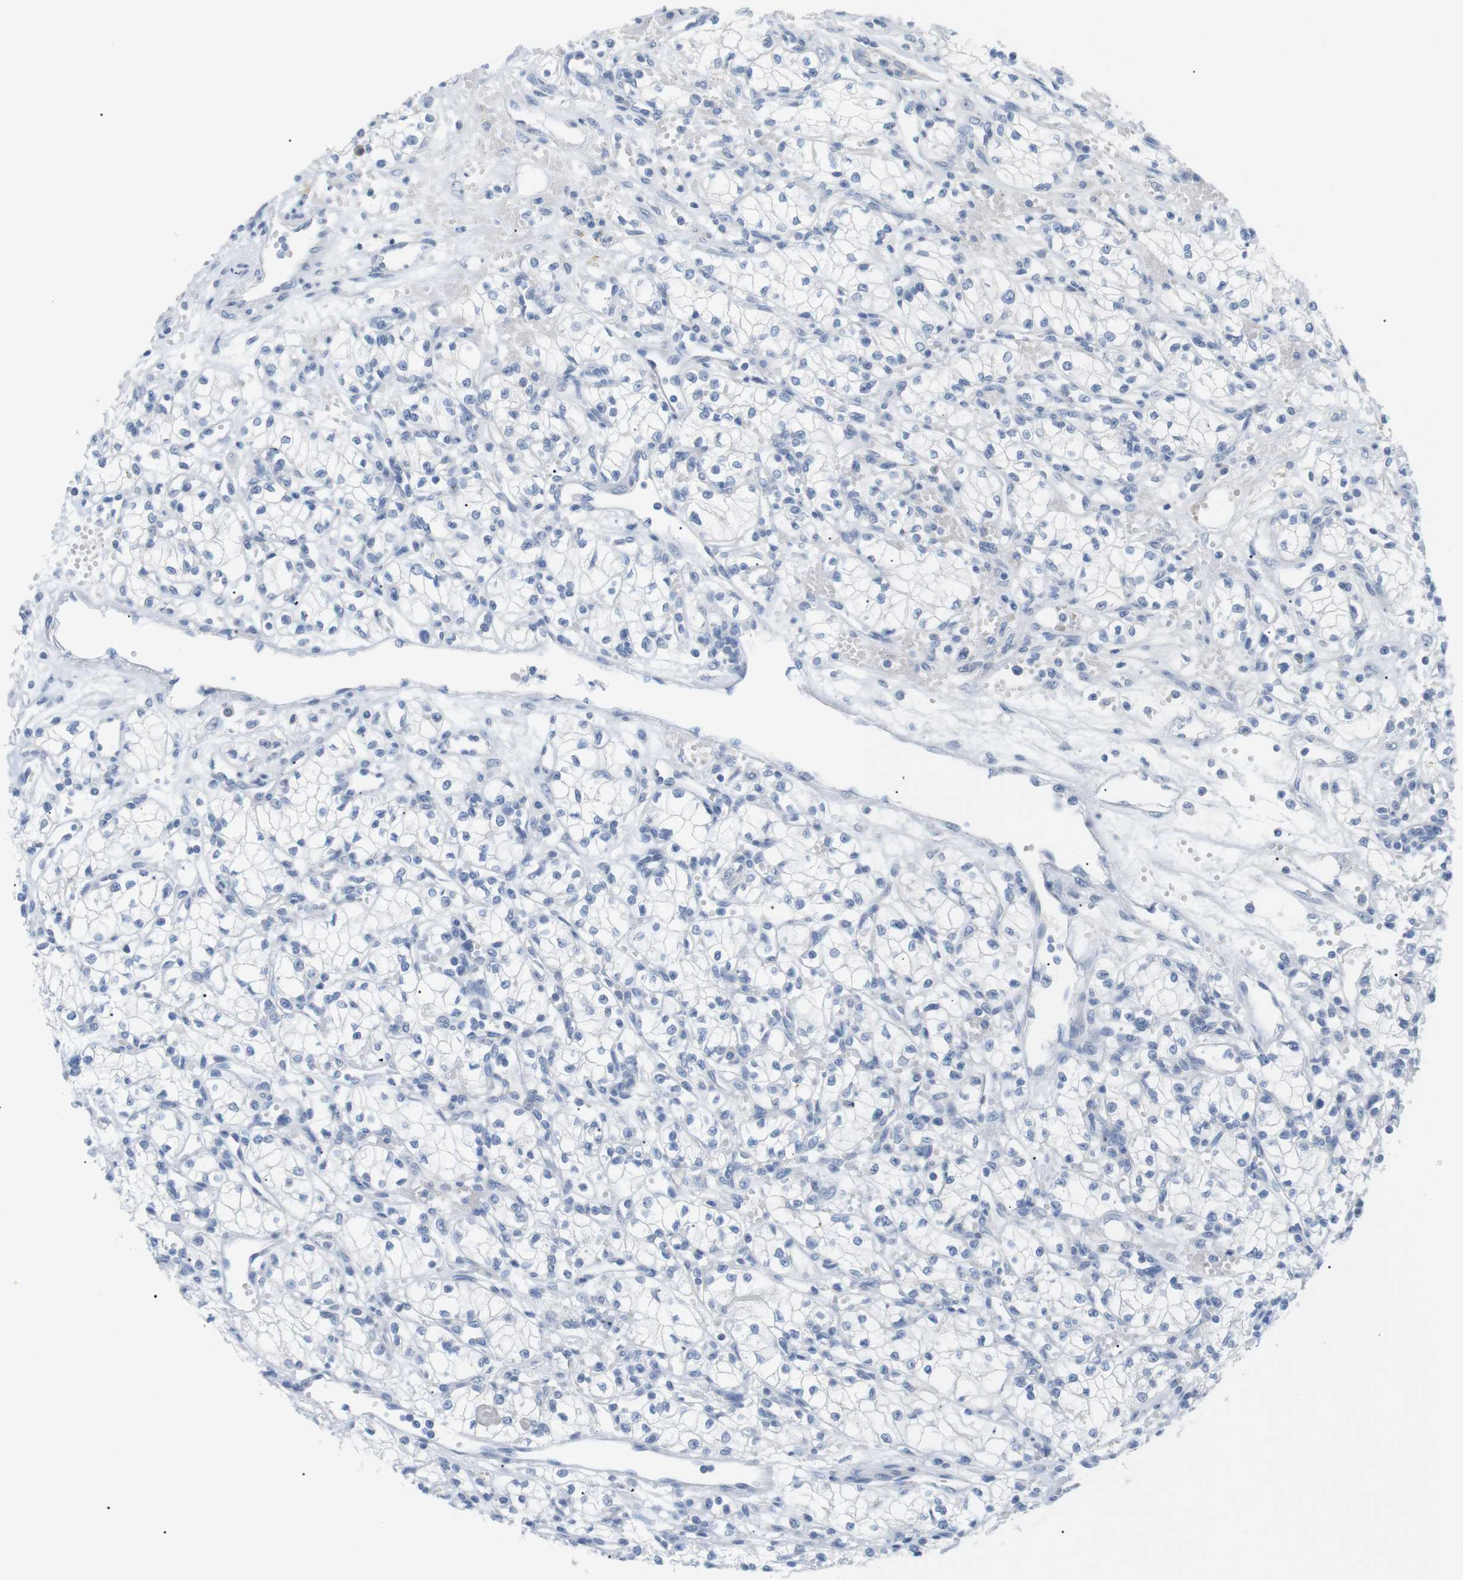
{"staining": {"intensity": "negative", "quantity": "none", "location": "none"}, "tissue": "renal cancer", "cell_type": "Tumor cells", "image_type": "cancer", "snomed": [{"axis": "morphology", "description": "Normal tissue, NOS"}, {"axis": "morphology", "description": "Adenocarcinoma, NOS"}, {"axis": "topography", "description": "Kidney"}], "caption": "An image of human adenocarcinoma (renal) is negative for staining in tumor cells.", "gene": "HBG2", "patient": {"sex": "male", "age": 59}}